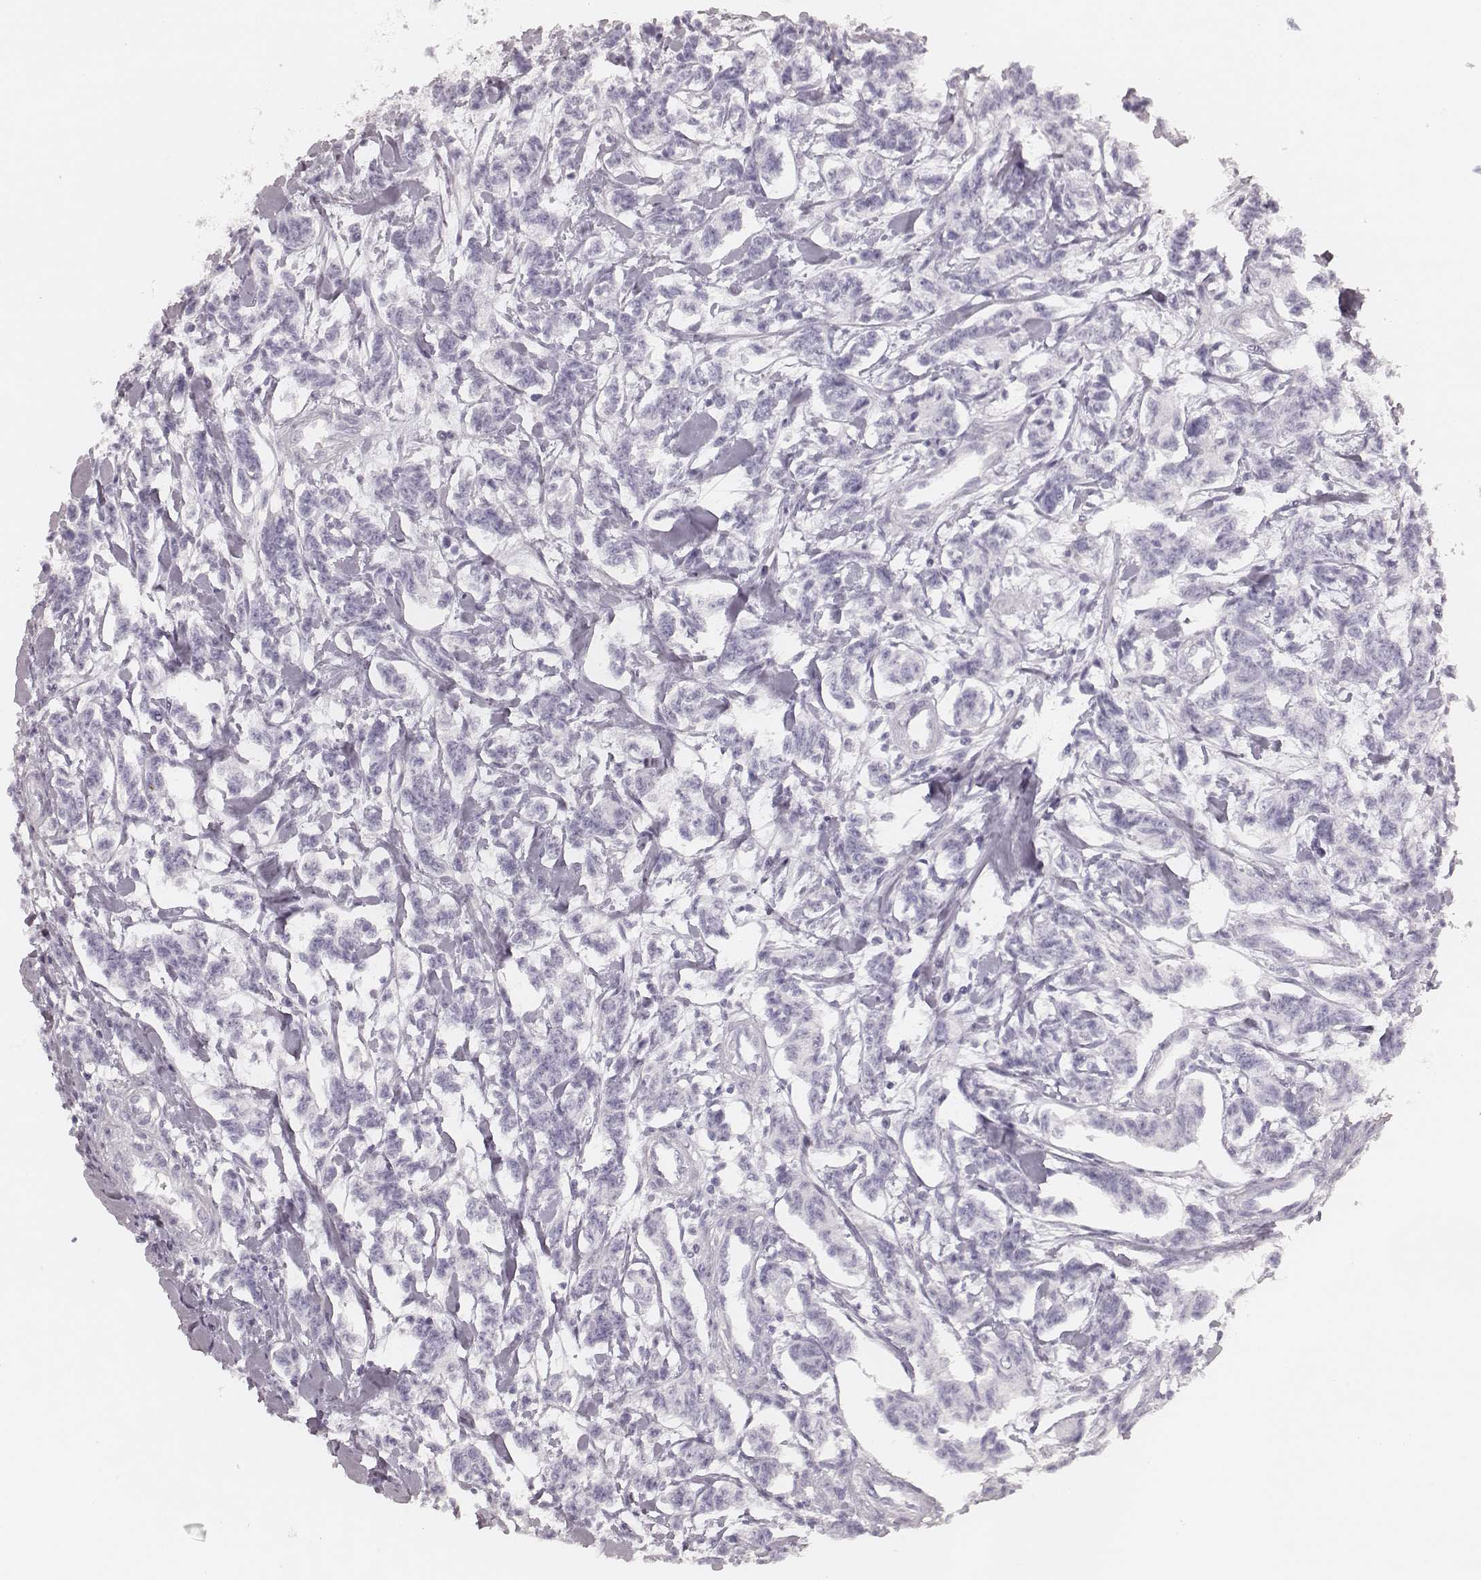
{"staining": {"intensity": "negative", "quantity": "none", "location": "none"}, "tissue": "carcinoid", "cell_type": "Tumor cells", "image_type": "cancer", "snomed": [{"axis": "morphology", "description": "Carcinoid, malignant, NOS"}, {"axis": "topography", "description": "Kidney"}], "caption": "Carcinoid (malignant) was stained to show a protein in brown. There is no significant expression in tumor cells.", "gene": "KRT82", "patient": {"sex": "female", "age": 41}}